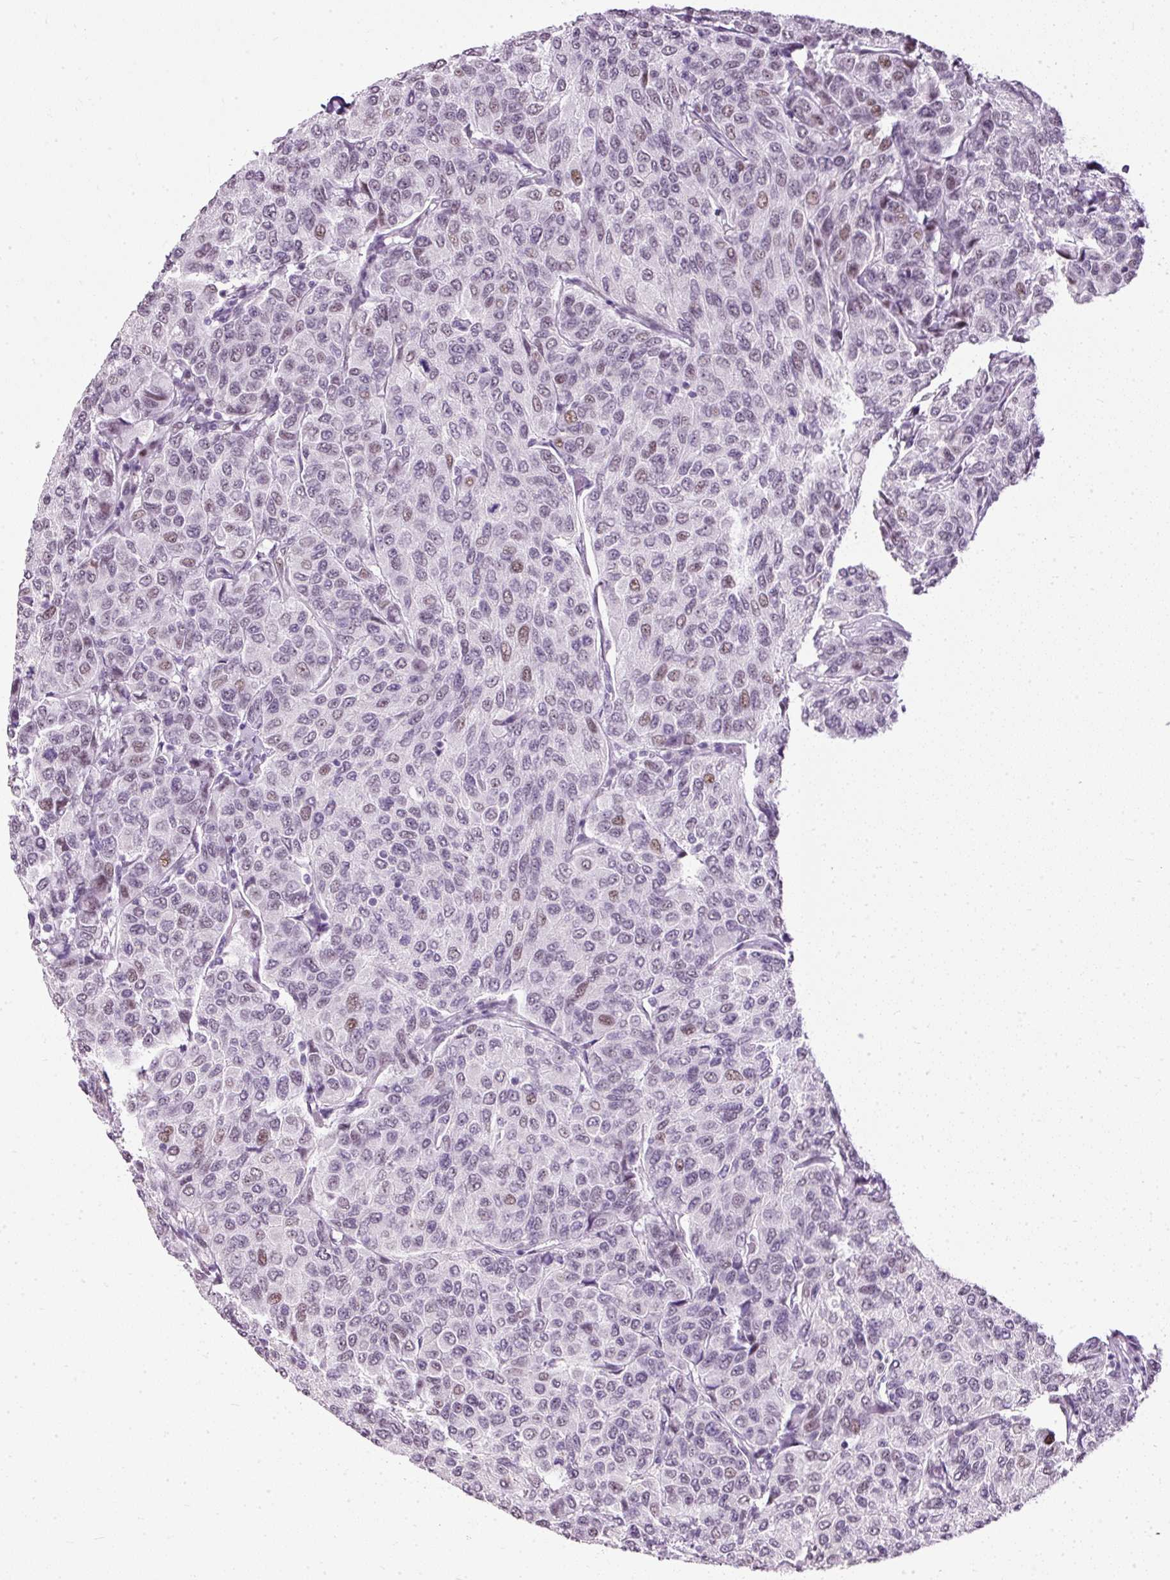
{"staining": {"intensity": "weak", "quantity": "25%-75%", "location": "nuclear"}, "tissue": "breast cancer", "cell_type": "Tumor cells", "image_type": "cancer", "snomed": [{"axis": "morphology", "description": "Duct carcinoma"}, {"axis": "topography", "description": "Breast"}], "caption": "The photomicrograph exhibits staining of breast invasive ductal carcinoma, revealing weak nuclear protein expression (brown color) within tumor cells.", "gene": "PDE6B", "patient": {"sex": "female", "age": 55}}